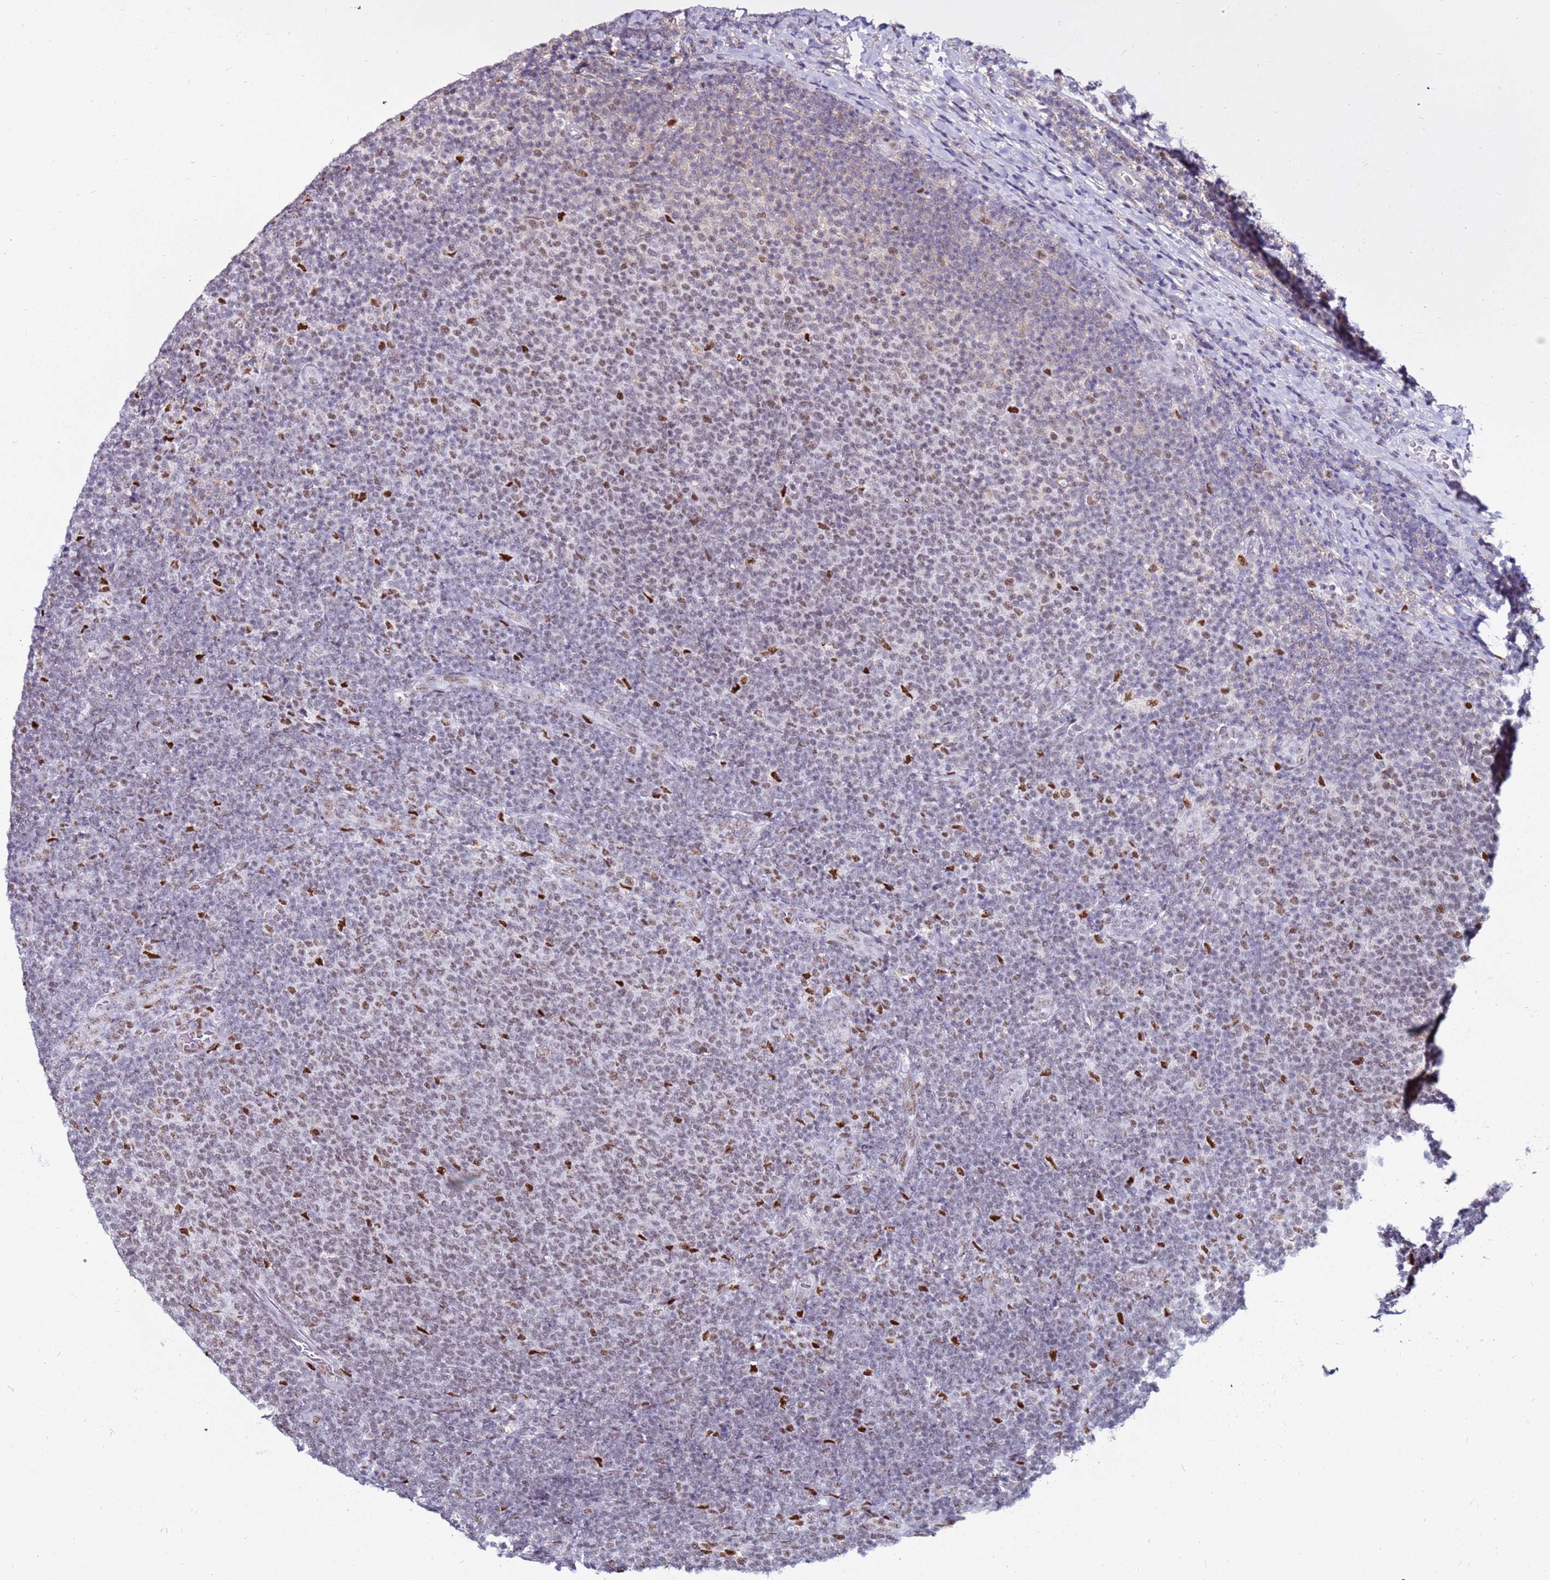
{"staining": {"intensity": "moderate", "quantity": "<25%", "location": "nuclear"}, "tissue": "lymphoma", "cell_type": "Tumor cells", "image_type": "cancer", "snomed": [{"axis": "morphology", "description": "Malignant lymphoma, non-Hodgkin's type, Low grade"}, {"axis": "topography", "description": "Lymph node"}], "caption": "This is an image of immunohistochemistry staining of low-grade malignant lymphoma, non-Hodgkin's type, which shows moderate staining in the nuclear of tumor cells.", "gene": "KPNA4", "patient": {"sex": "male", "age": 66}}